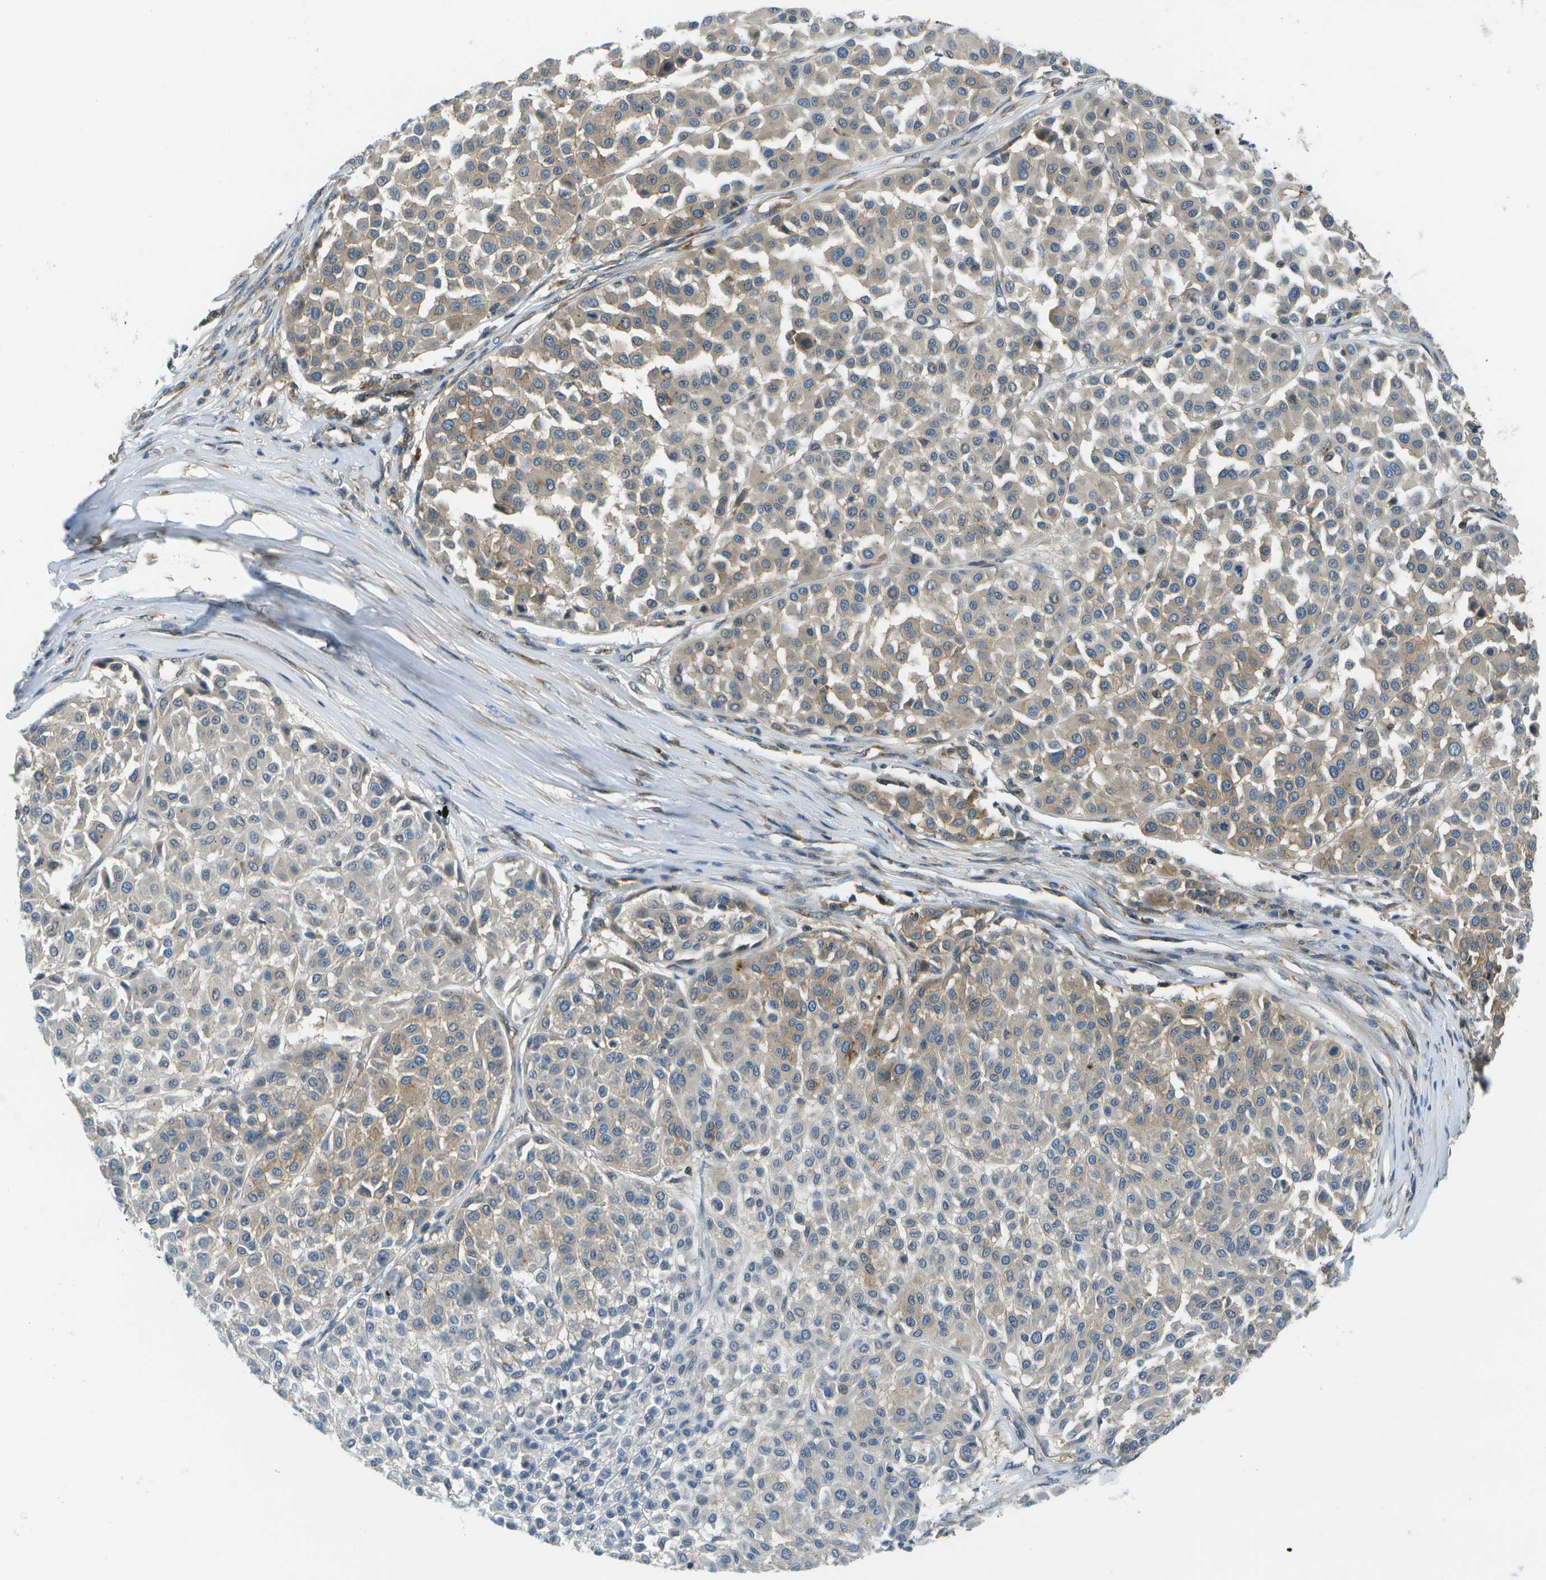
{"staining": {"intensity": "moderate", "quantity": "<25%", "location": "cytoplasmic/membranous"}, "tissue": "melanoma", "cell_type": "Tumor cells", "image_type": "cancer", "snomed": [{"axis": "morphology", "description": "Malignant melanoma, Metastatic site"}, {"axis": "topography", "description": "Soft tissue"}], "caption": "This image exhibits immunohistochemistry staining of malignant melanoma (metastatic site), with low moderate cytoplasmic/membranous positivity in approximately <25% of tumor cells.", "gene": "CTIF", "patient": {"sex": "male", "age": 41}}